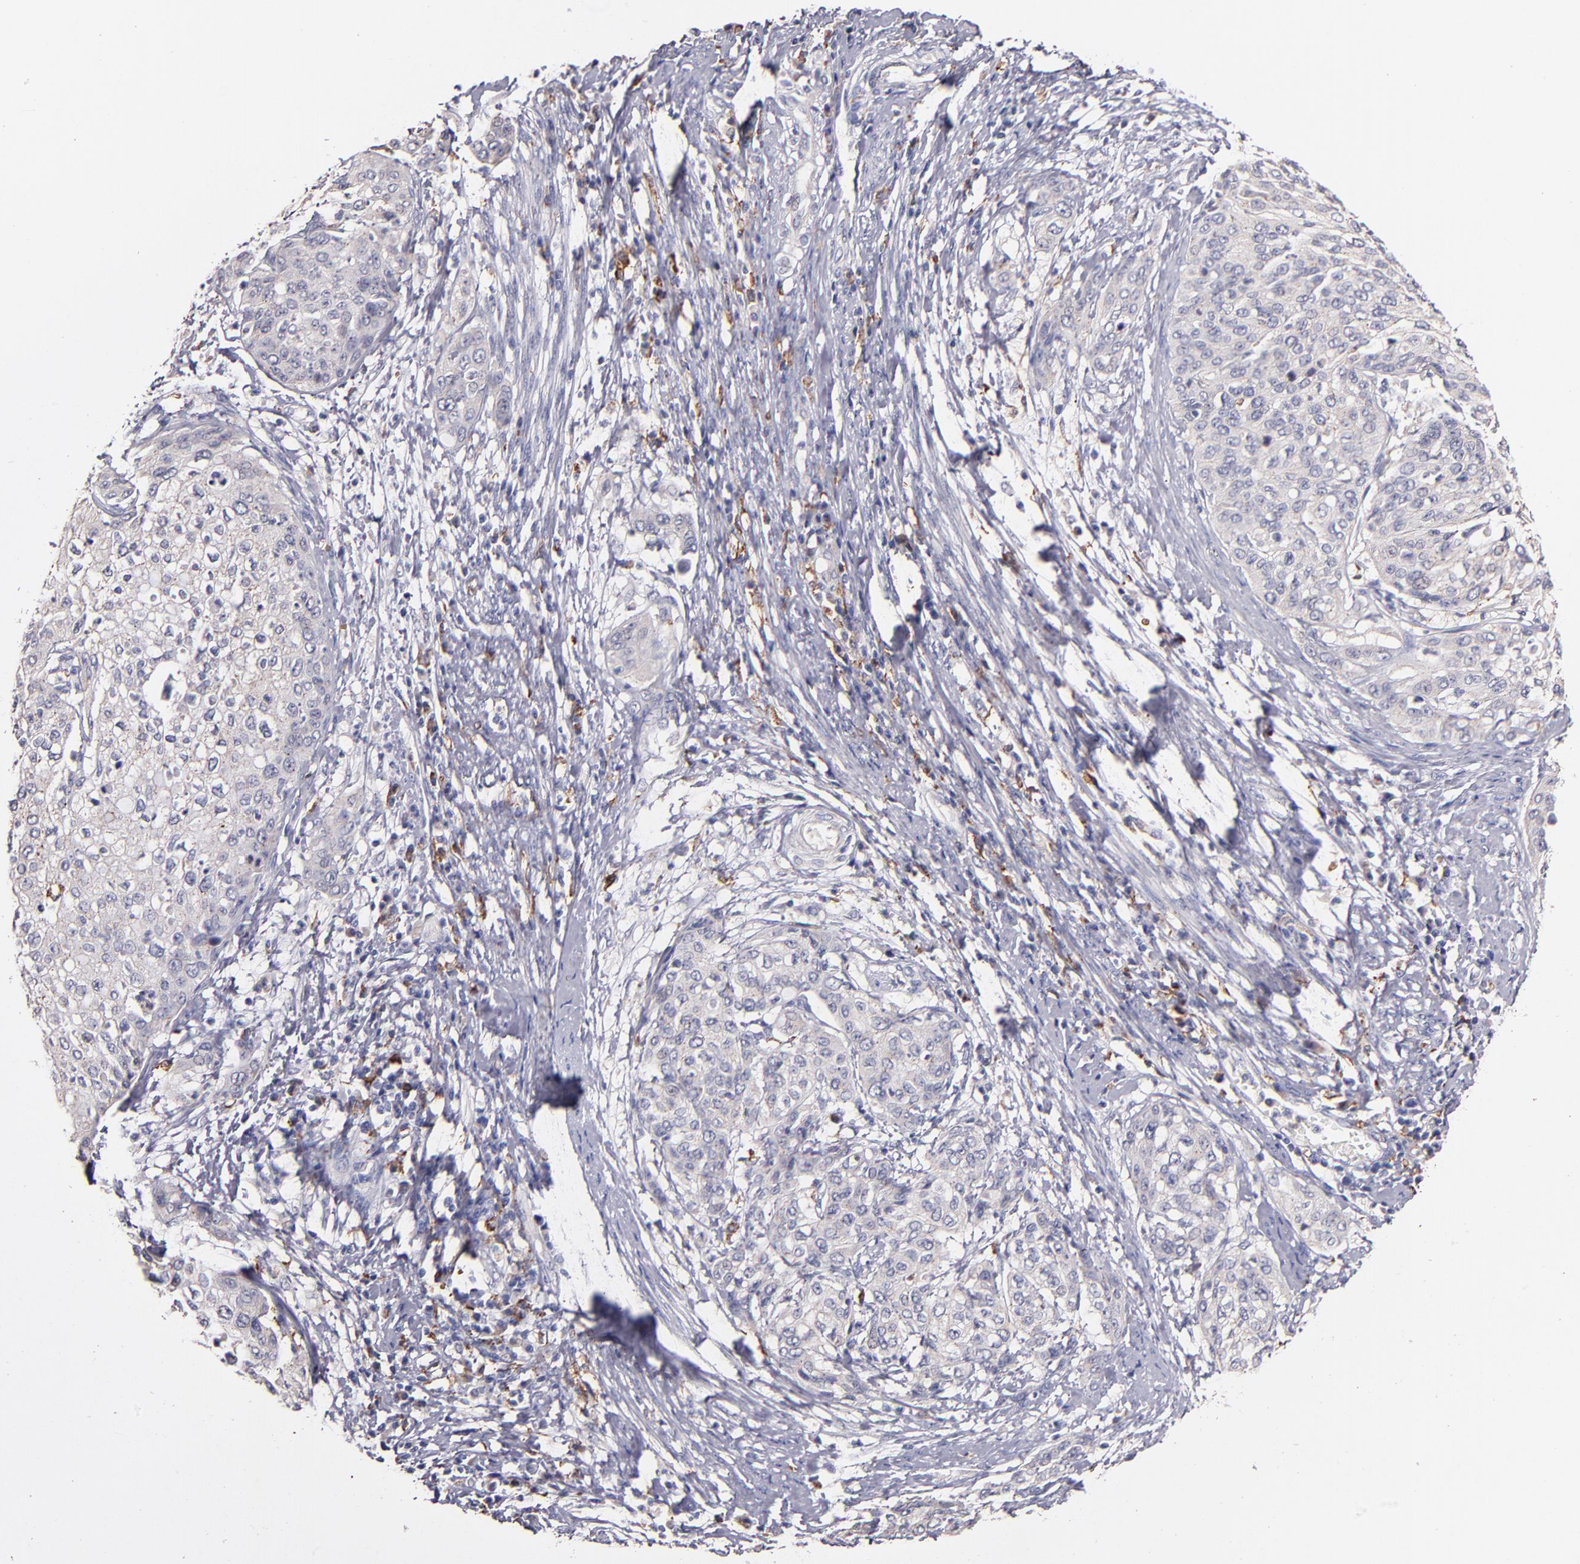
{"staining": {"intensity": "negative", "quantity": "none", "location": "none"}, "tissue": "cervical cancer", "cell_type": "Tumor cells", "image_type": "cancer", "snomed": [{"axis": "morphology", "description": "Squamous cell carcinoma, NOS"}, {"axis": "topography", "description": "Cervix"}], "caption": "A micrograph of human cervical cancer is negative for staining in tumor cells.", "gene": "GLDC", "patient": {"sex": "female", "age": 41}}